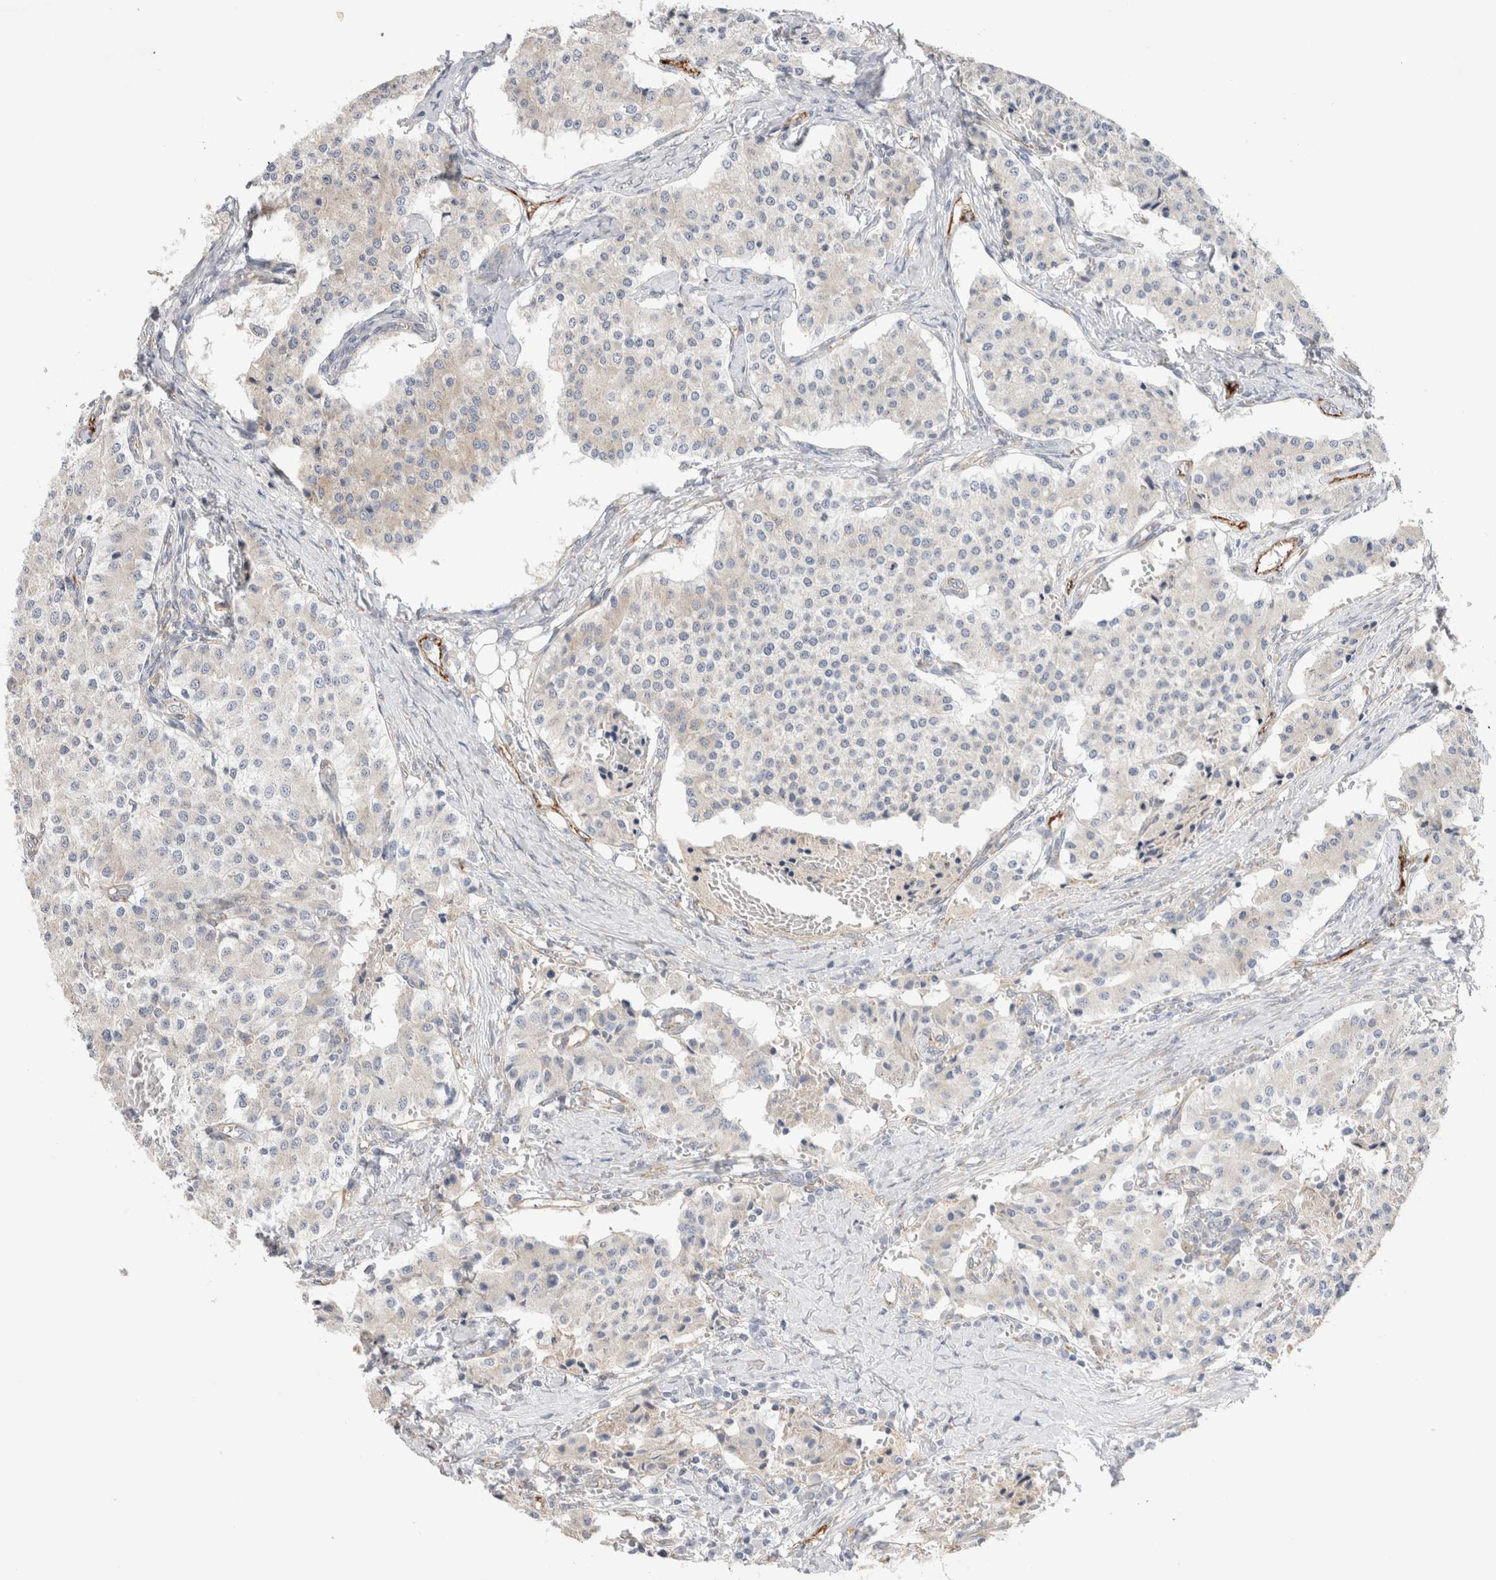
{"staining": {"intensity": "negative", "quantity": "none", "location": "none"}, "tissue": "carcinoid", "cell_type": "Tumor cells", "image_type": "cancer", "snomed": [{"axis": "morphology", "description": "Carcinoid, malignant, NOS"}, {"axis": "topography", "description": "Colon"}], "caption": "This is an IHC histopathology image of human carcinoid. There is no positivity in tumor cells.", "gene": "CNPY4", "patient": {"sex": "female", "age": 52}}